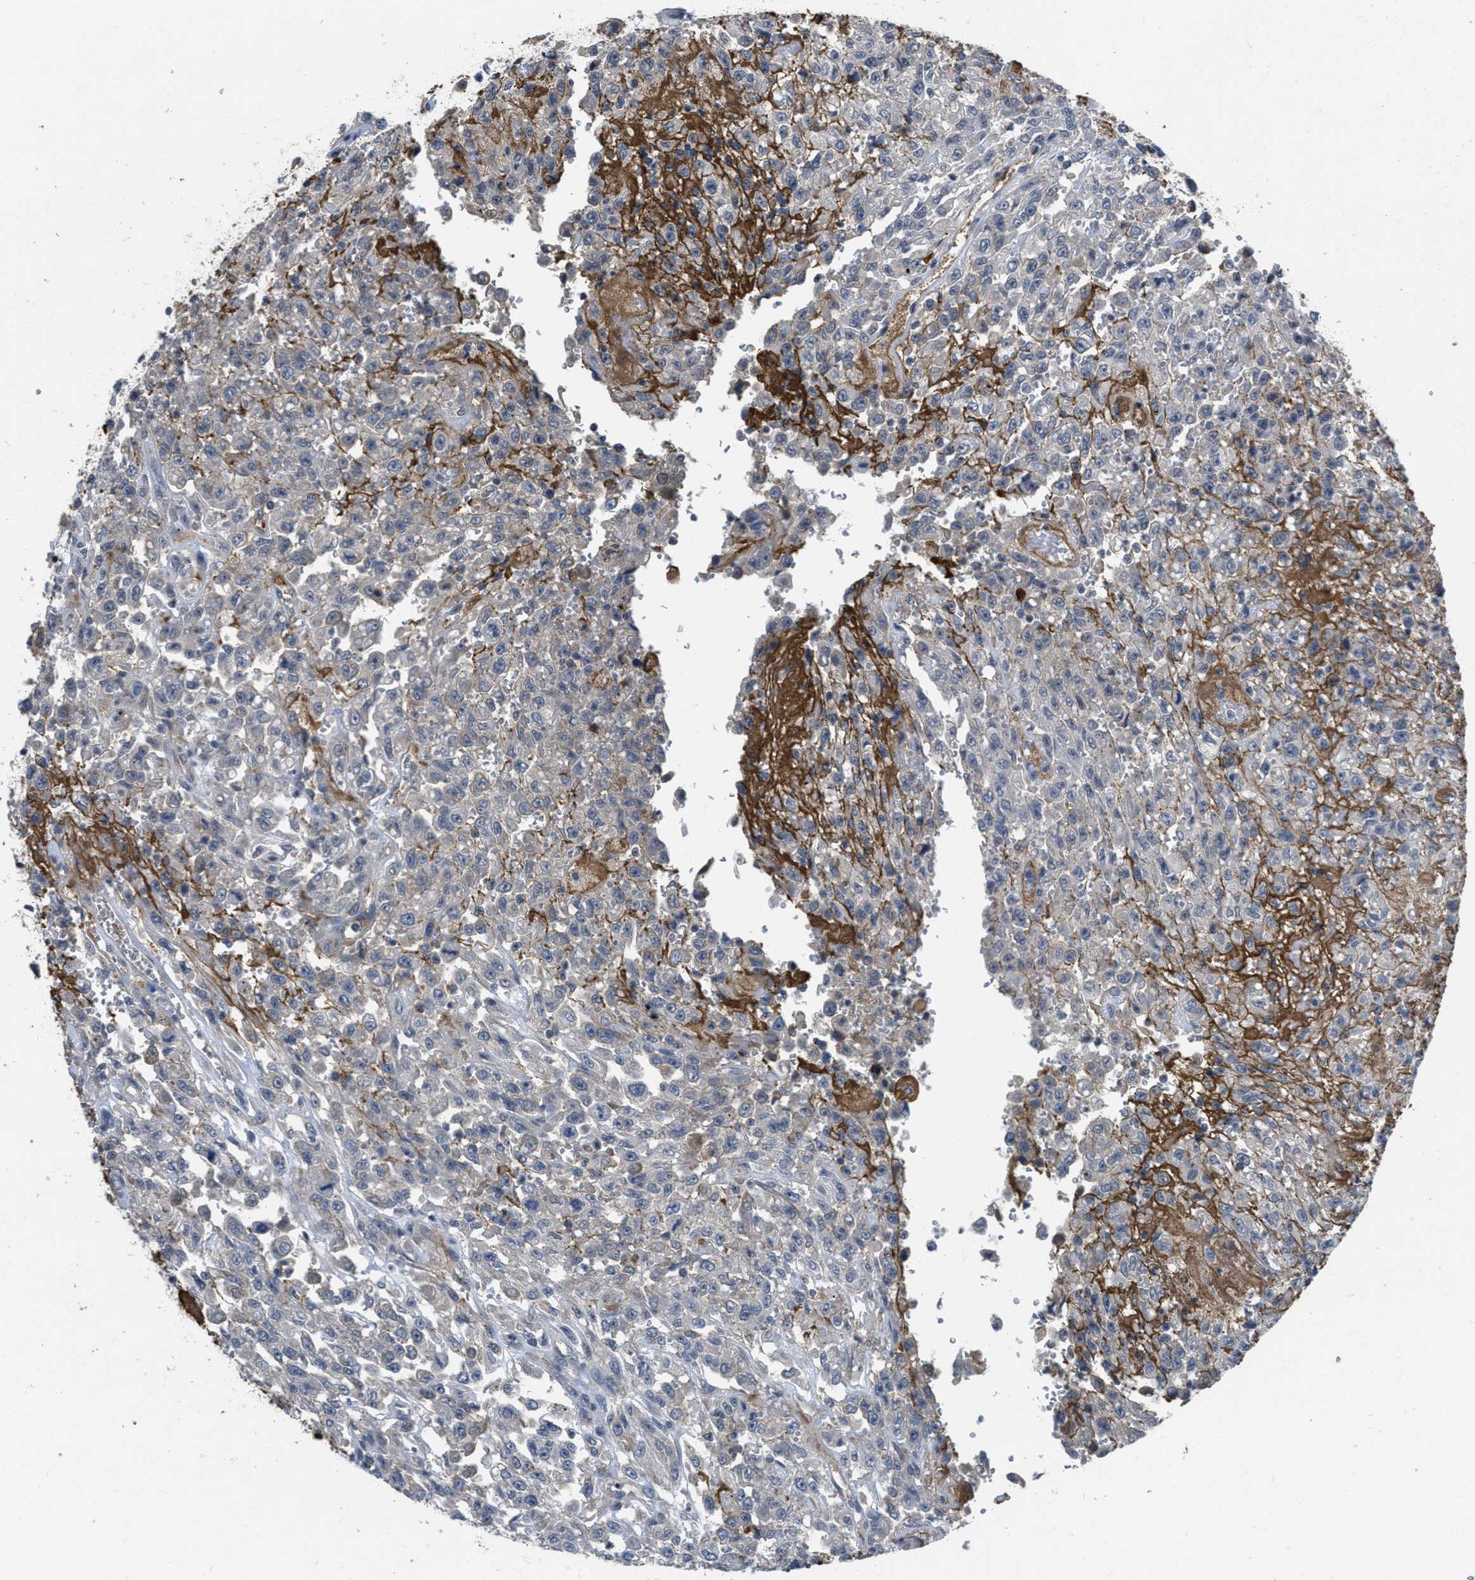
{"staining": {"intensity": "negative", "quantity": "none", "location": "none"}, "tissue": "urothelial cancer", "cell_type": "Tumor cells", "image_type": "cancer", "snomed": [{"axis": "morphology", "description": "Urothelial carcinoma, High grade"}, {"axis": "topography", "description": "Urinary bladder"}], "caption": "DAB immunohistochemical staining of urothelial cancer displays no significant expression in tumor cells. (DAB immunohistochemistry visualized using brightfield microscopy, high magnification).", "gene": "ANGPT1", "patient": {"sex": "male", "age": 46}}